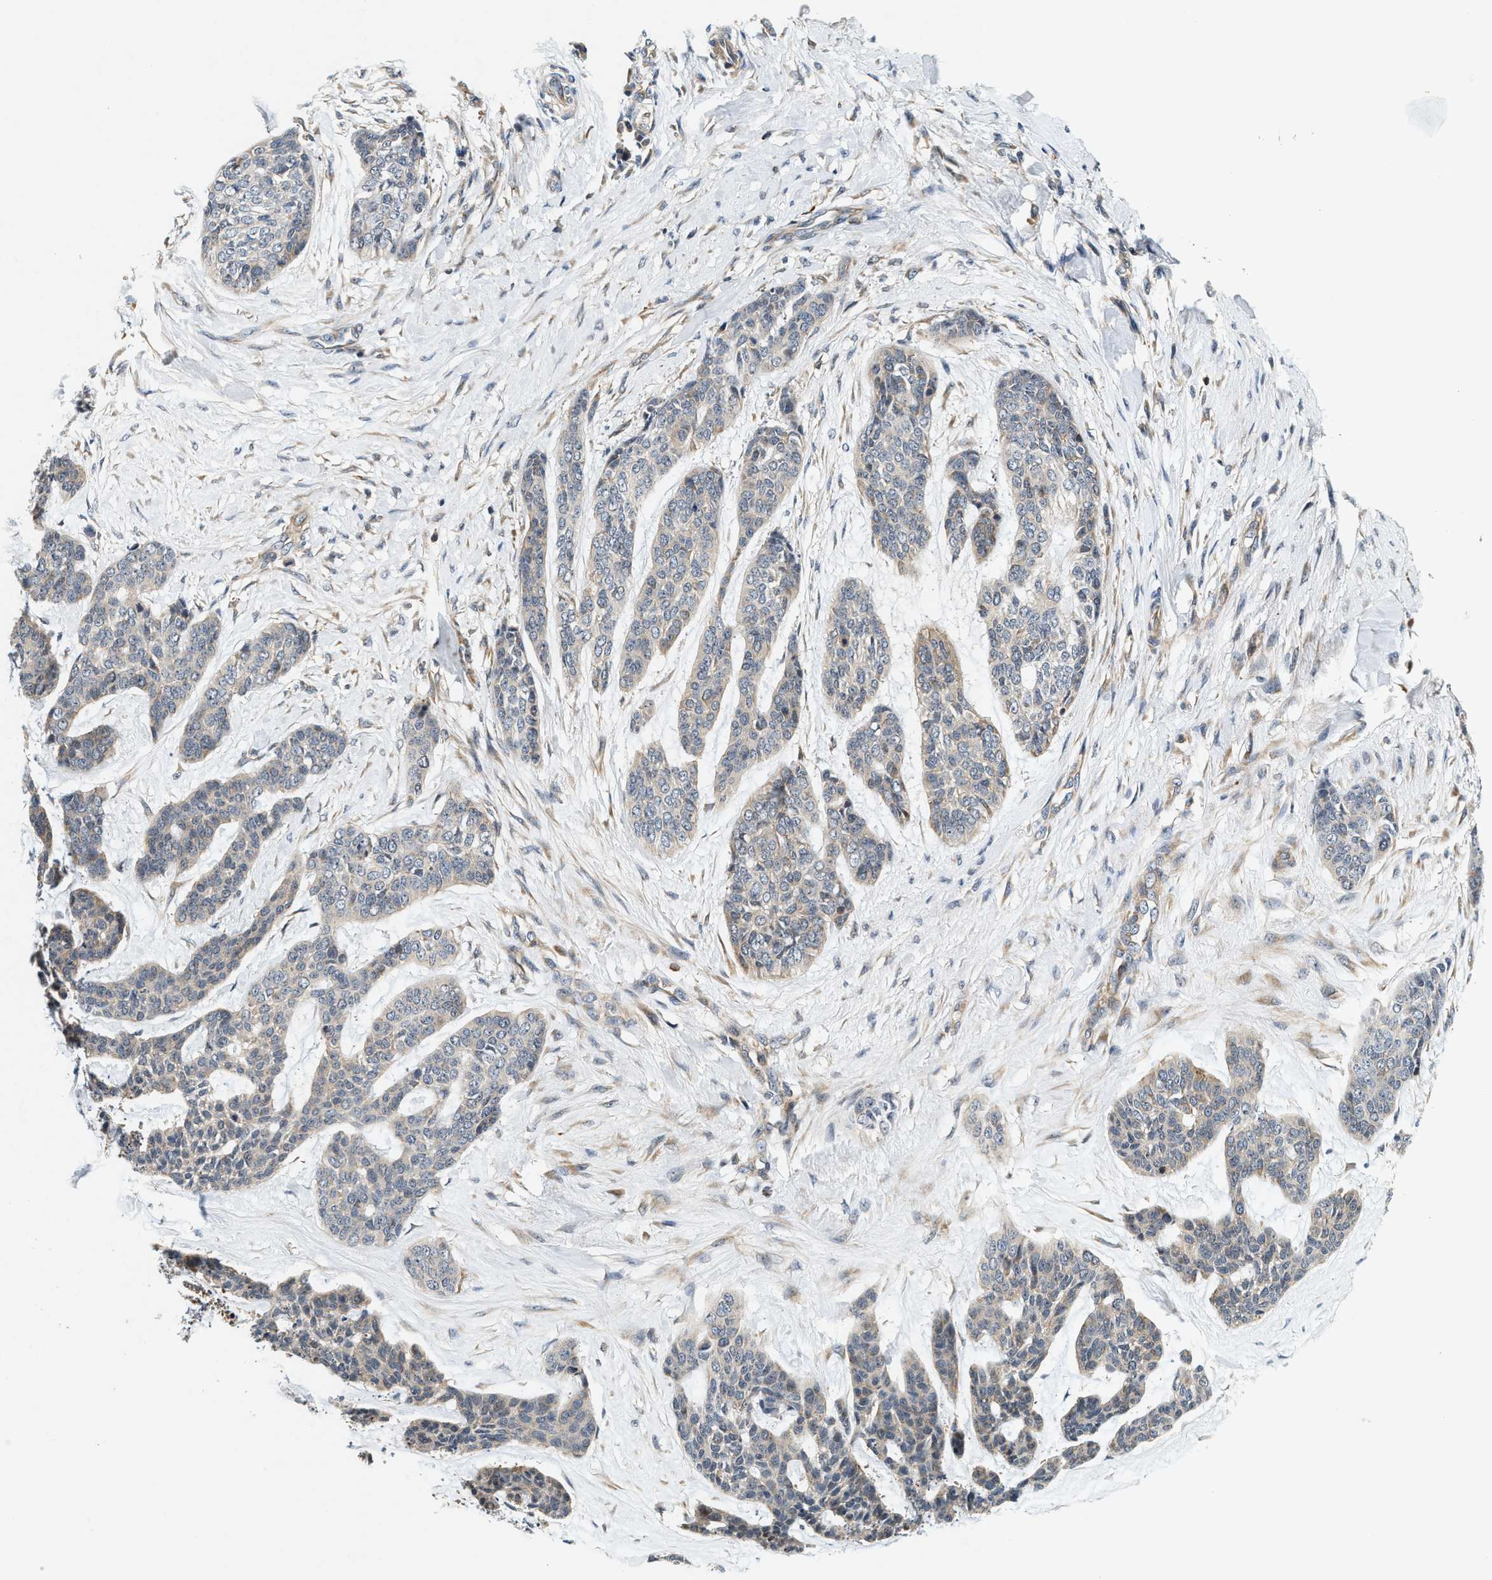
{"staining": {"intensity": "weak", "quantity": "<25%", "location": "cytoplasmic/membranous"}, "tissue": "skin cancer", "cell_type": "Tumor cells", "image_type": "cancer", "snomed": [{"axis": "morphology", "description": "Basal cell carcinoma"}, {"axis": "topography", "description": "Skin"}], "caption": "Basal cell carcinoma (skin) was stained to show a protein in brown. There is no significant expression in tumor cells.", "gene": "SAMD9", "patient": {"sex": "female", "age": 64}}